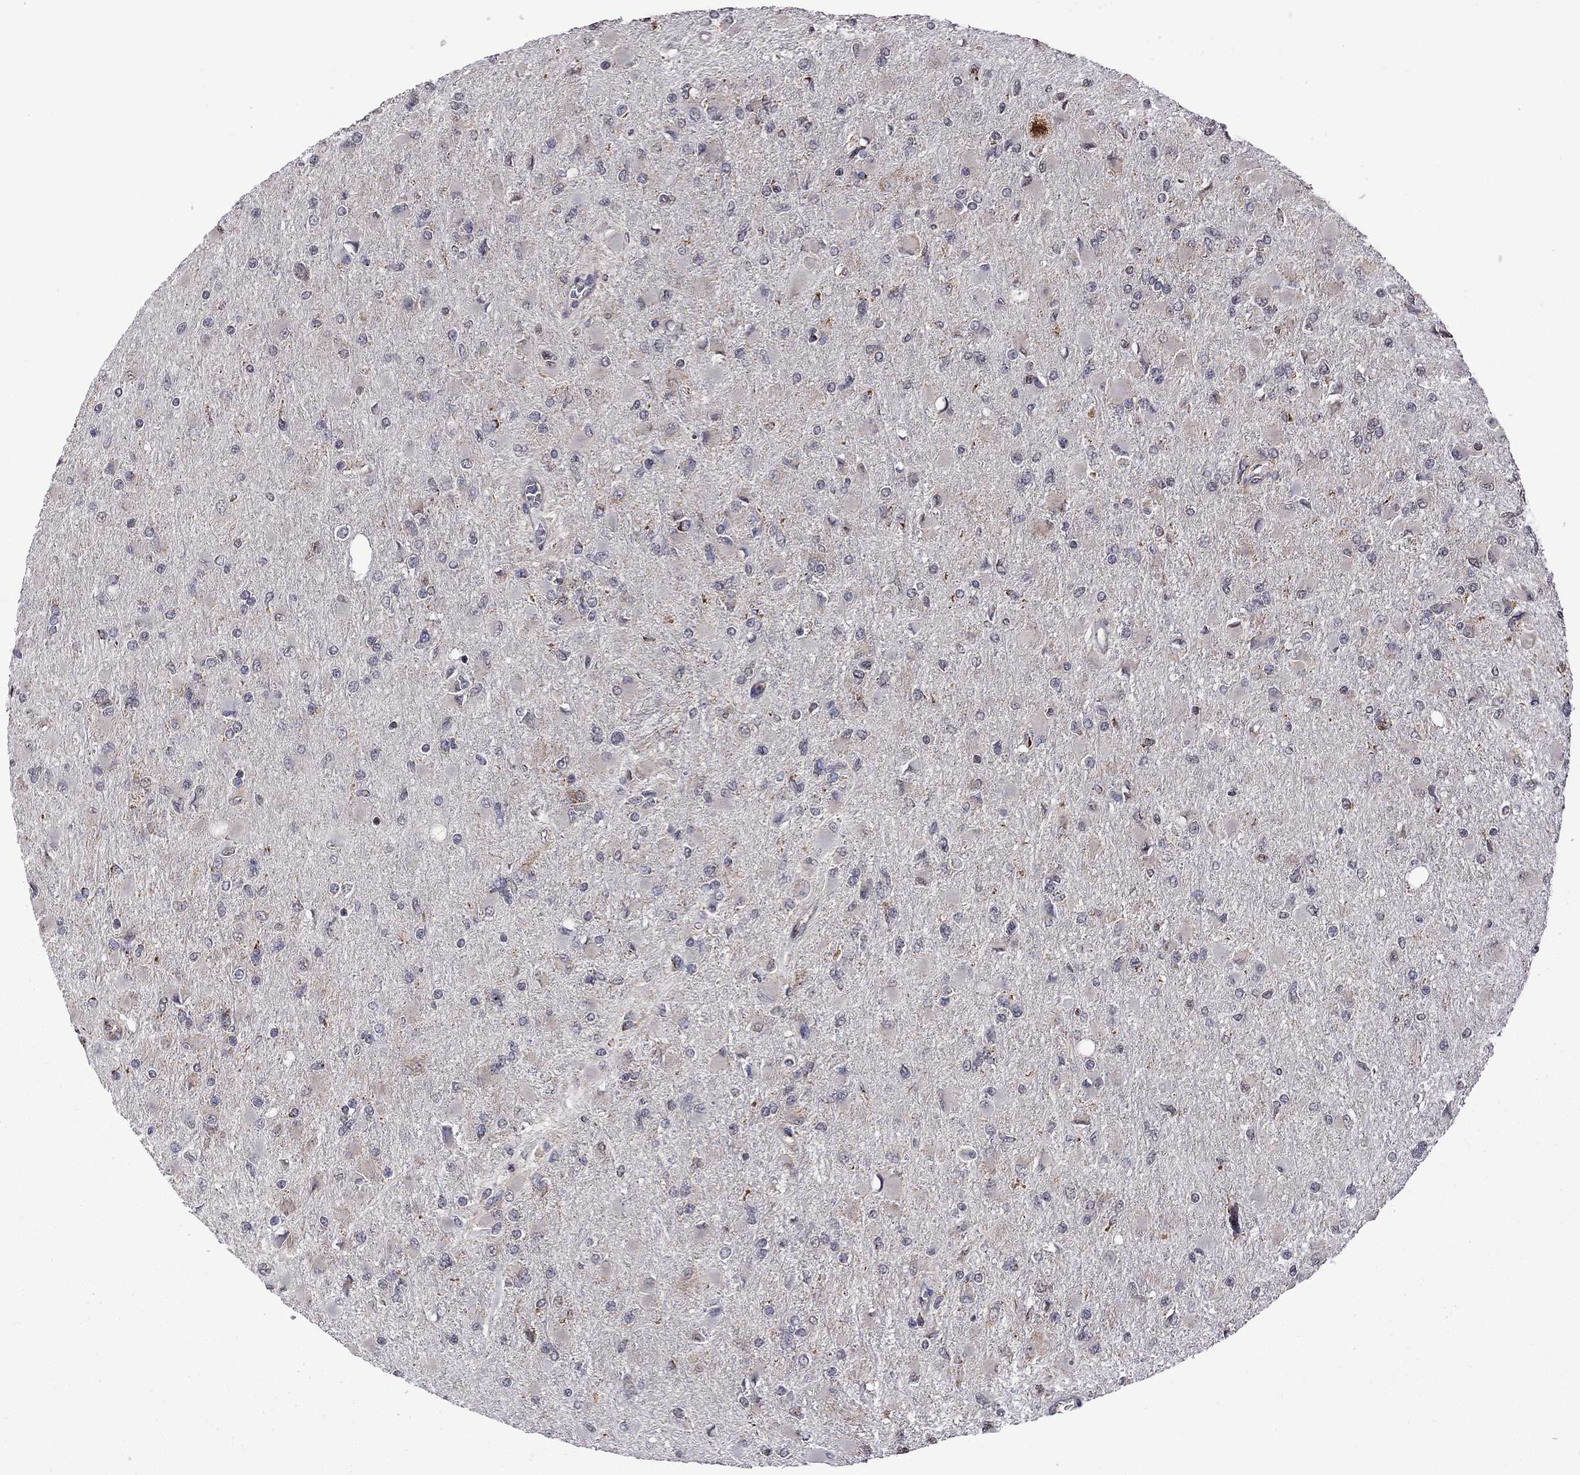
{"staining": {"intensity": "negative", "quantity": "none", "location": "none"}, "tissue": "glioma", "cell_type": "Tumor cells", "image_type": "cancer", "snomed": [{"axis": "morphology", "description": "Glioma, malignant, High grade"}, {"axis": "topography", "description": "Cerebral cortex"}], "caption": "A high-resolution photomicrograph shows IHC staining of malignant glioma (high-grade), which shows no significant positivity in tumor cells.", "gene": "NDUFB1", "patient": {"sex": "female", "age": 36}}